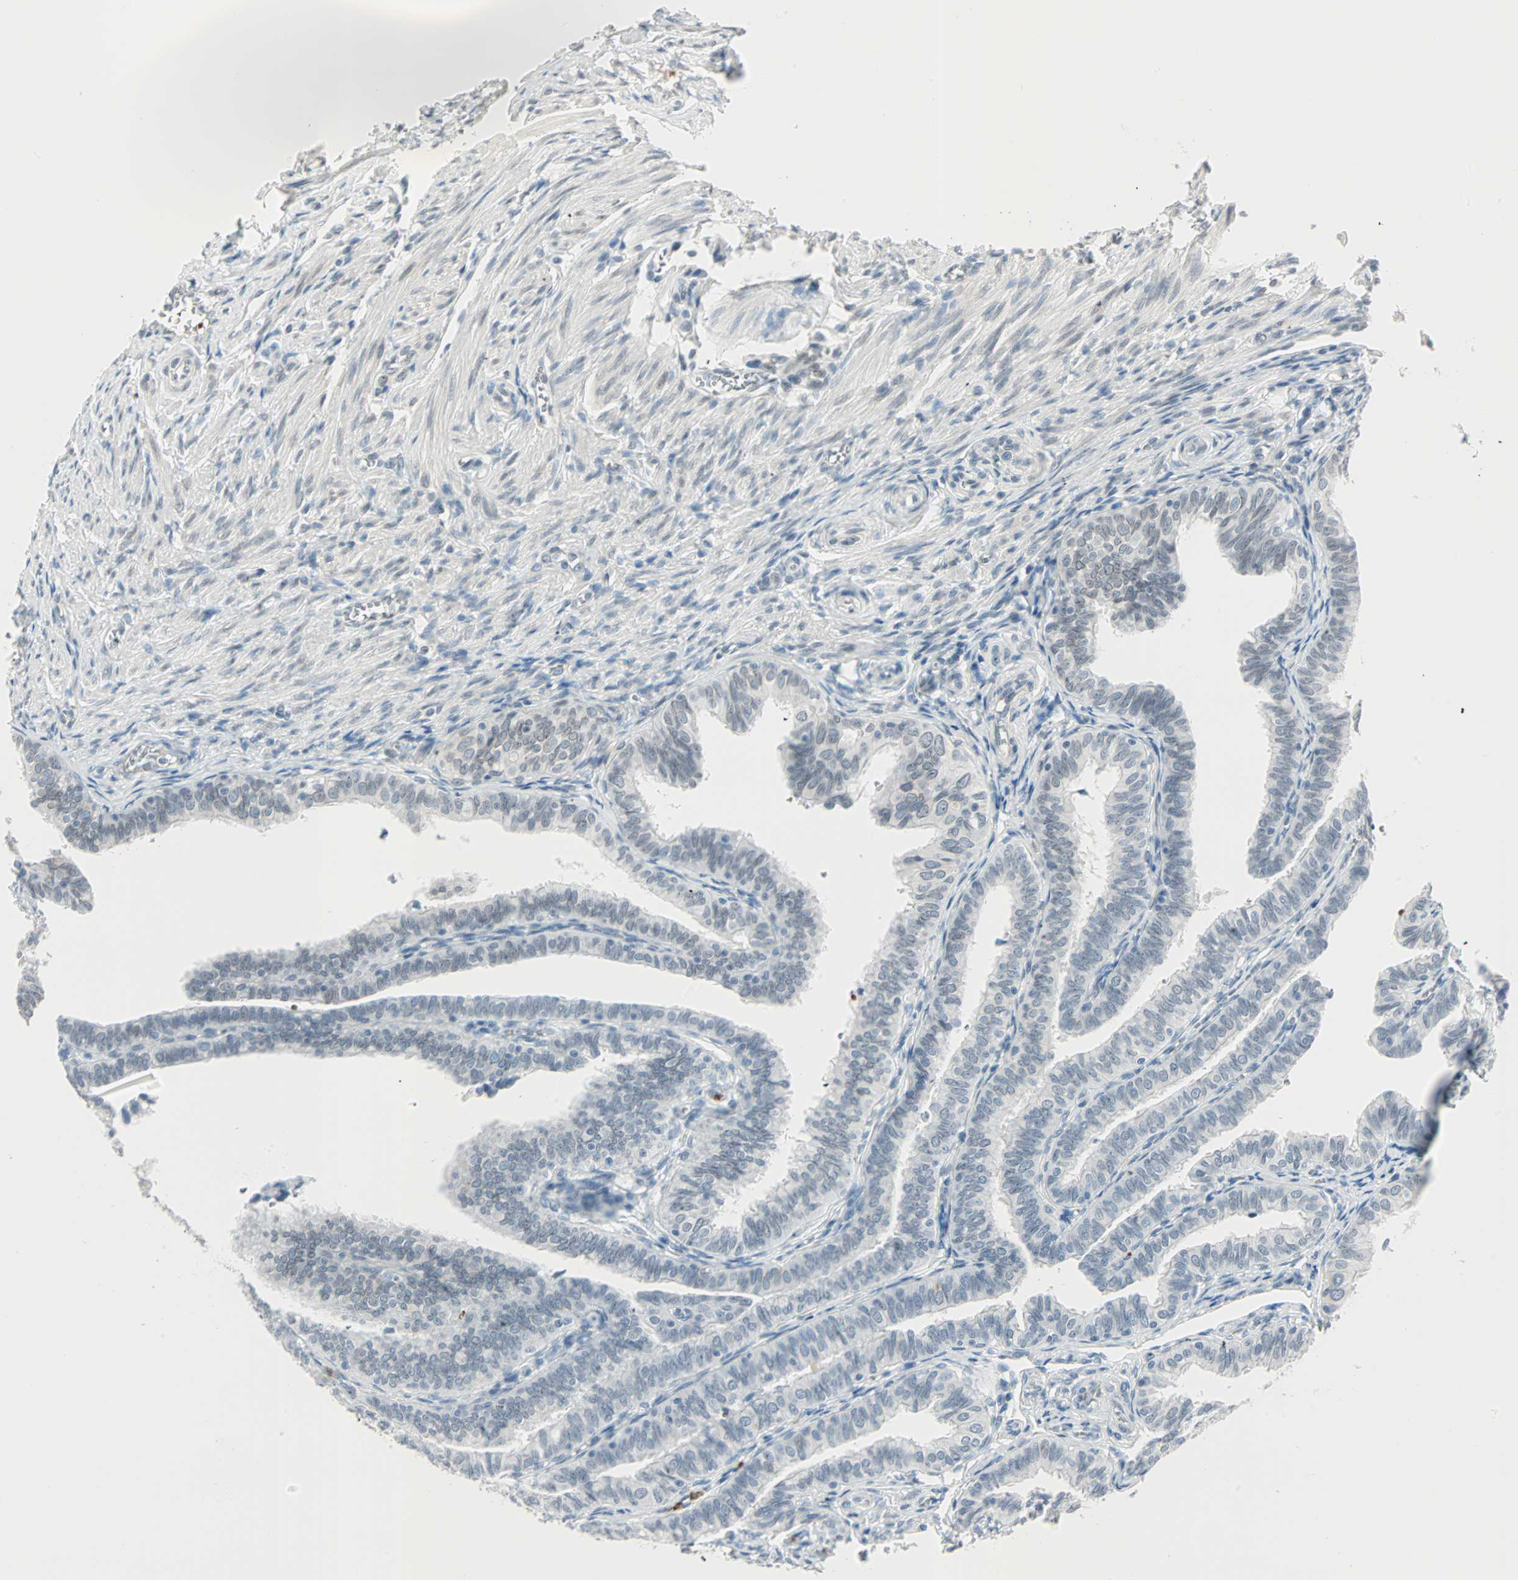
{"staining": {"intensity": "weak", "quantity": "25%-75%", "location": "cytoplasmic/membranous,nuclear"}, "tissue": "fallopian tube", "cell_type": "Glandular cells", "image_type": "normal", "snomed": [{"axis": "morphology", "description": "Normal tissue, NOS"}, {"axis": "topography", "description": "Fallopian tube"}], "caption": "Protein staining reveals weak cytoplasmic/membranous,nuclear expression in about 25%-75% of glandular cells in normal fallopian tube.", "gene": "BCAN", "patient": {"sex": "female", "age": 46}}